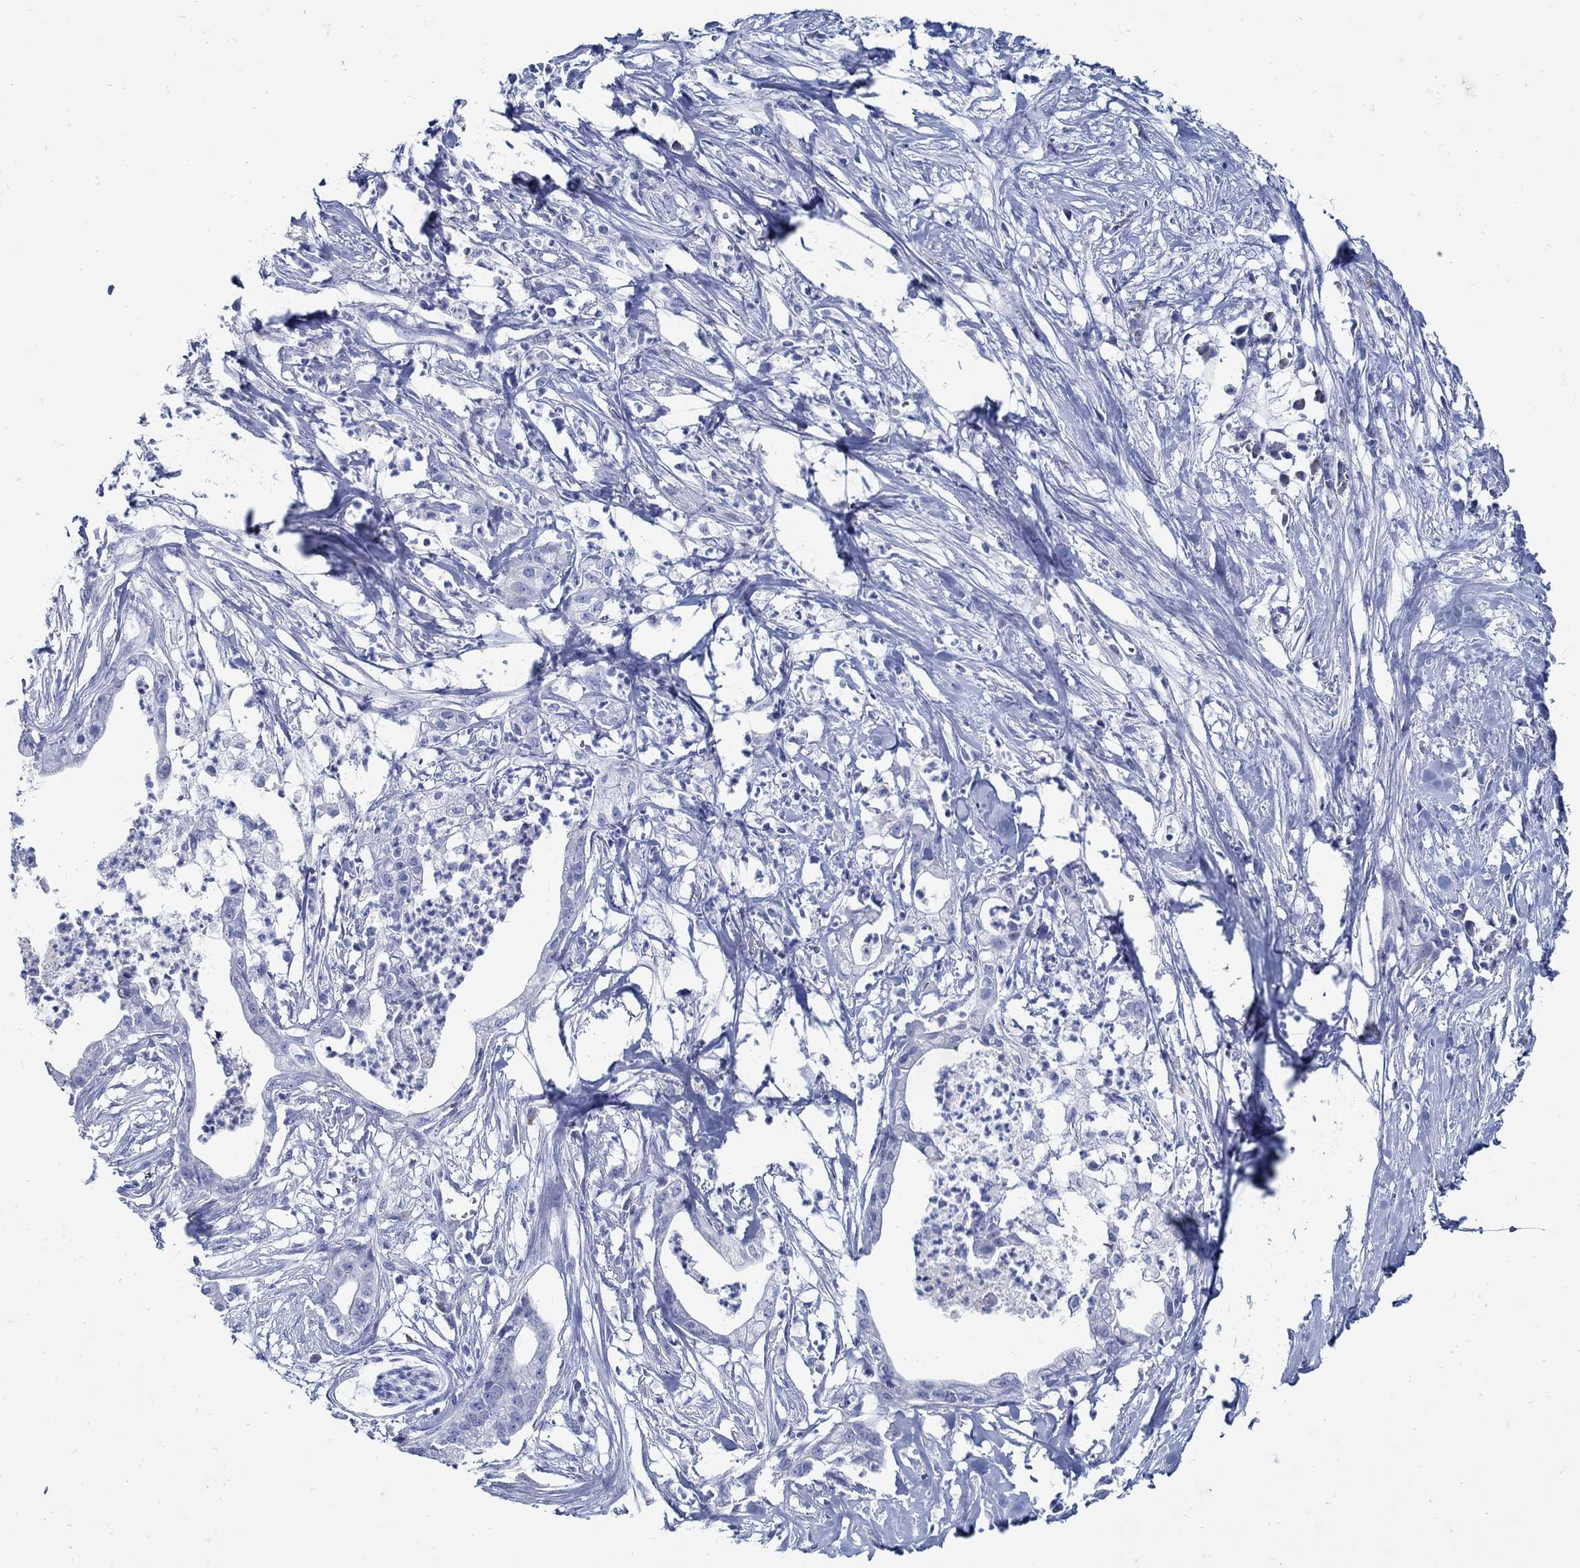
{"staining": {"intensity": "negative", "quantity": "none", "location": "none"}, "tissue": "pancreatic cancer", "cell_type": "Tumor cells", "image_type": "cancer", "snomed": [{"axis": "morphology", "description": "Normal tissue, NOS"}, {"axis": "morphology", "description": "Adenocarcinoma, NOS"}, {"axis": "topography", "description": "Pancreas"}], "caption": "A histopathology image of pancreatic cancer (adenocarcinoma) stained for a protein demonstrates no brown staining in tumor cells.", "gene": "PAX9", "patient": {"sex": "female", "age": 58}}